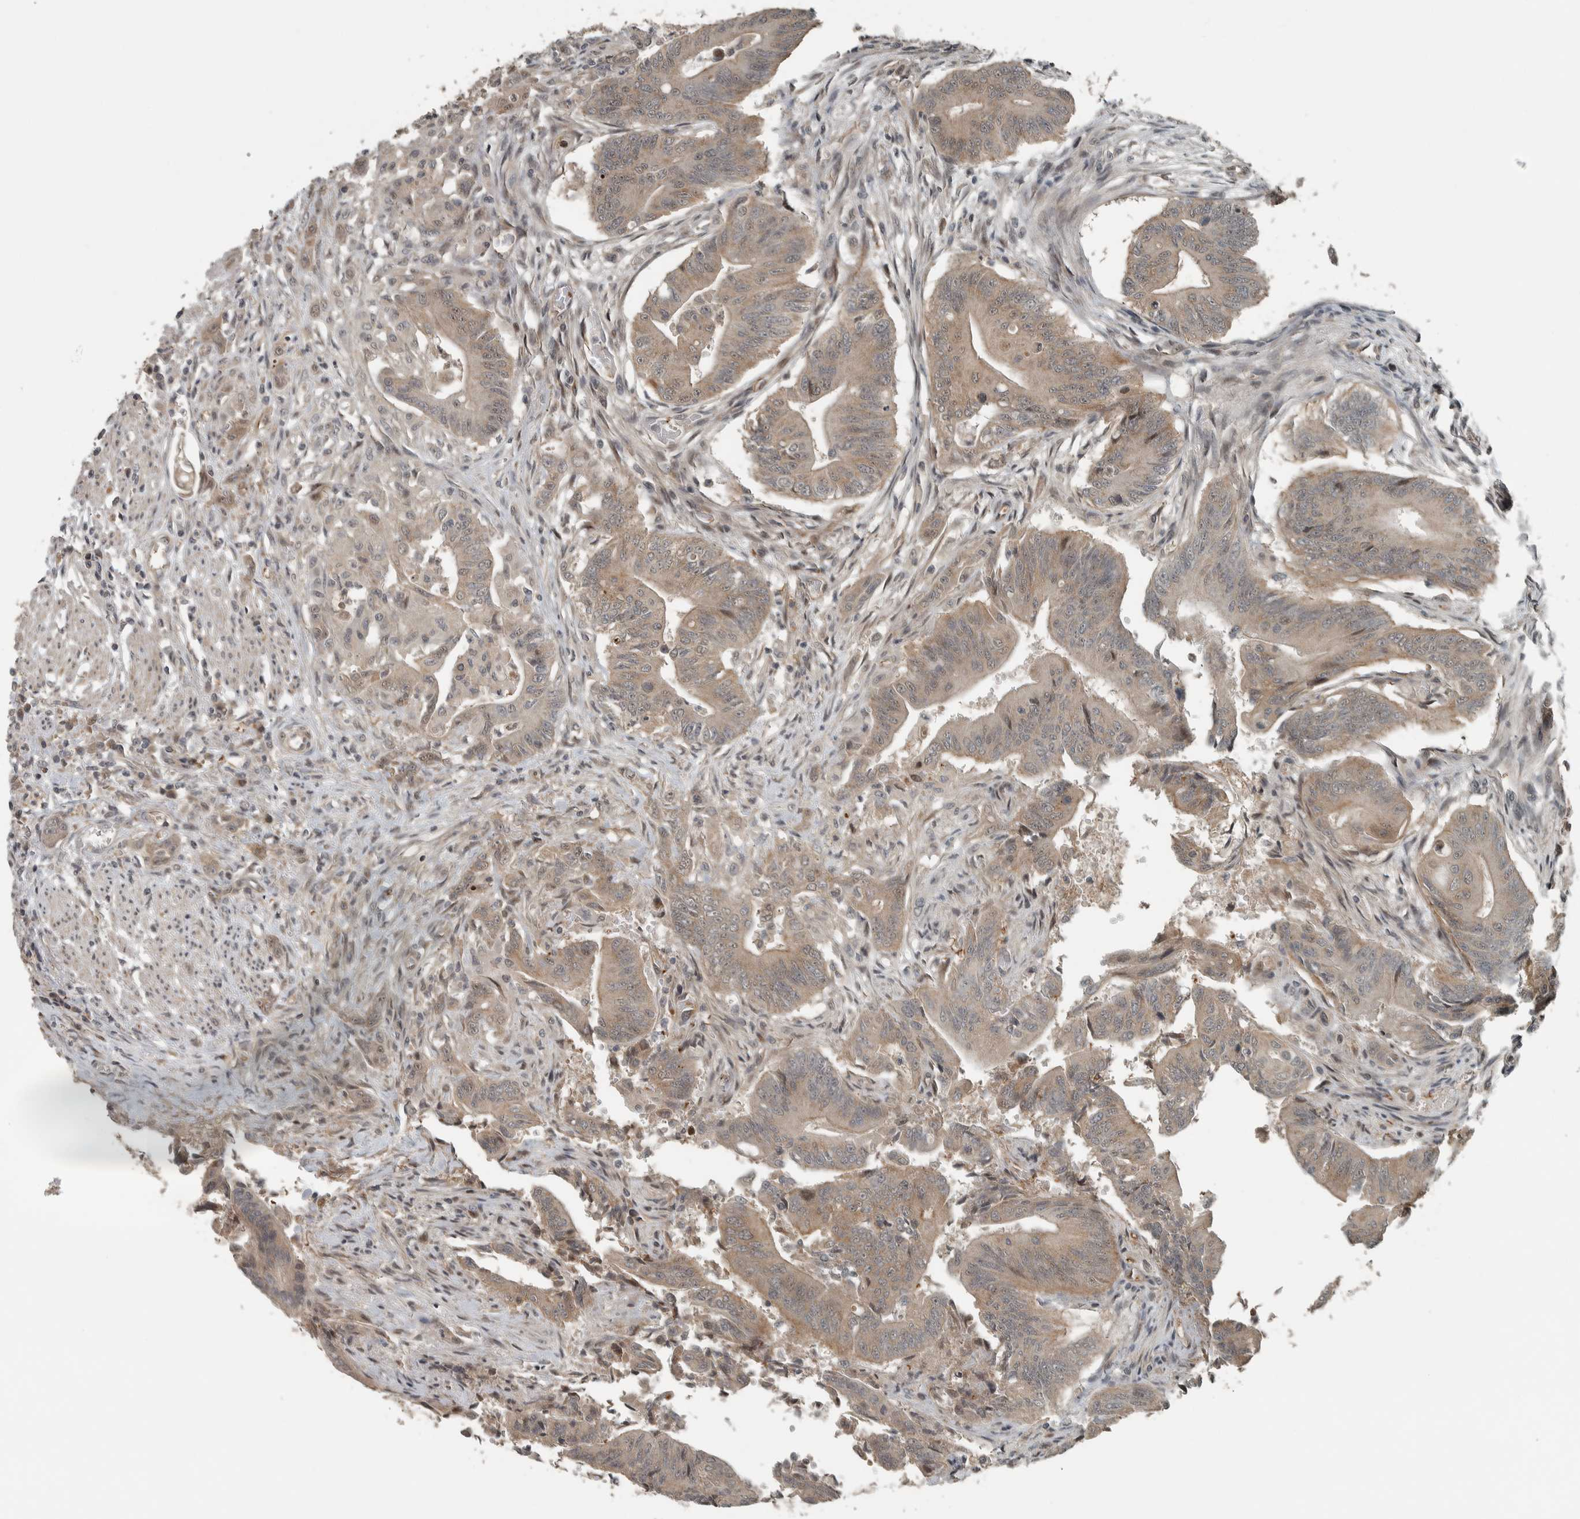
{"staining": {"intensity": "weak", "quantity": "25%-75%", "location": "cytoplasmic/membranous,nuclear"}, "tissue": "colorectal cancer", "cell_type": "Tumor cells", "image_type": "cancer", "snomed": [{"axis": "morphology", "description": "Adenoma, NOS"}, {"axis": "morphology", "description": "Adenocarcinoma, NOS"}, {"axis": "topography", "description": "Colon"}], "caption": "A micrograph showing weak cytoplasmic/membranous and nuclear positivity in about 25%-75% of tumor cells in colorectal cancer (adenoma), as visualized by brown immunohistochemical staining.", "gene": "NAPG", "patient": {"sex": "male", "age": 79}}